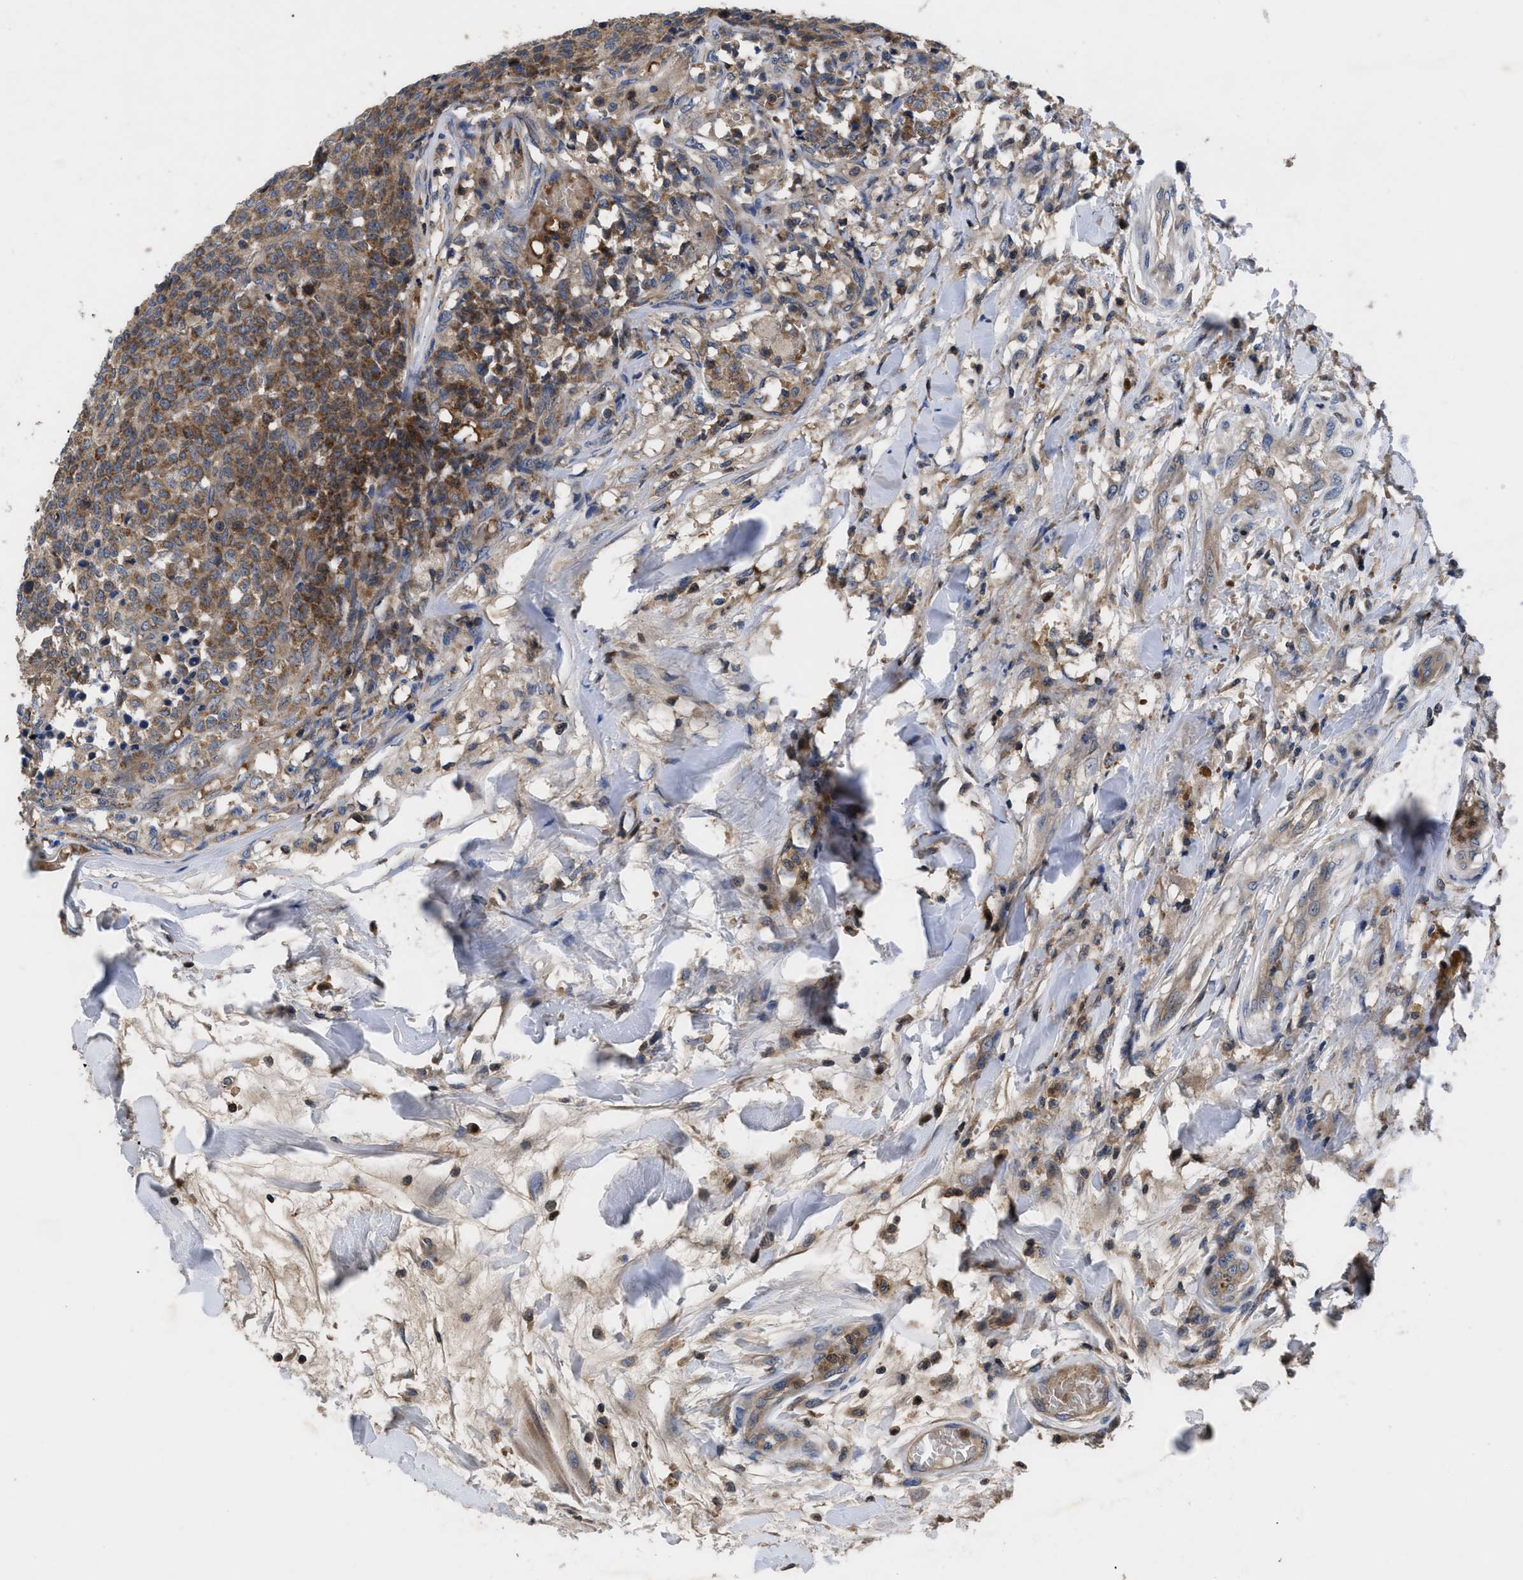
{"staining": {"intensity": "moderate", "quantity": ">75%", "location": "cytoplasmic/membranous"}, "tissue": "testis cancer", "cell_type": "Tumor cells", "image_type": "cancer", "snomed": [{"axis": "morphology", "description": "Seminoma, NOS"}, {"axis": "topography", "description": "Testis"}], "caption": "IHC histopathology image of human testis cancer stained for a protein (brown), which shows medium levels of moderate cytoplasmic/membranous staining in about >75% of tumor cells.", "gene": "YBEY", "patient": {"sex": "male", "age": 59}}